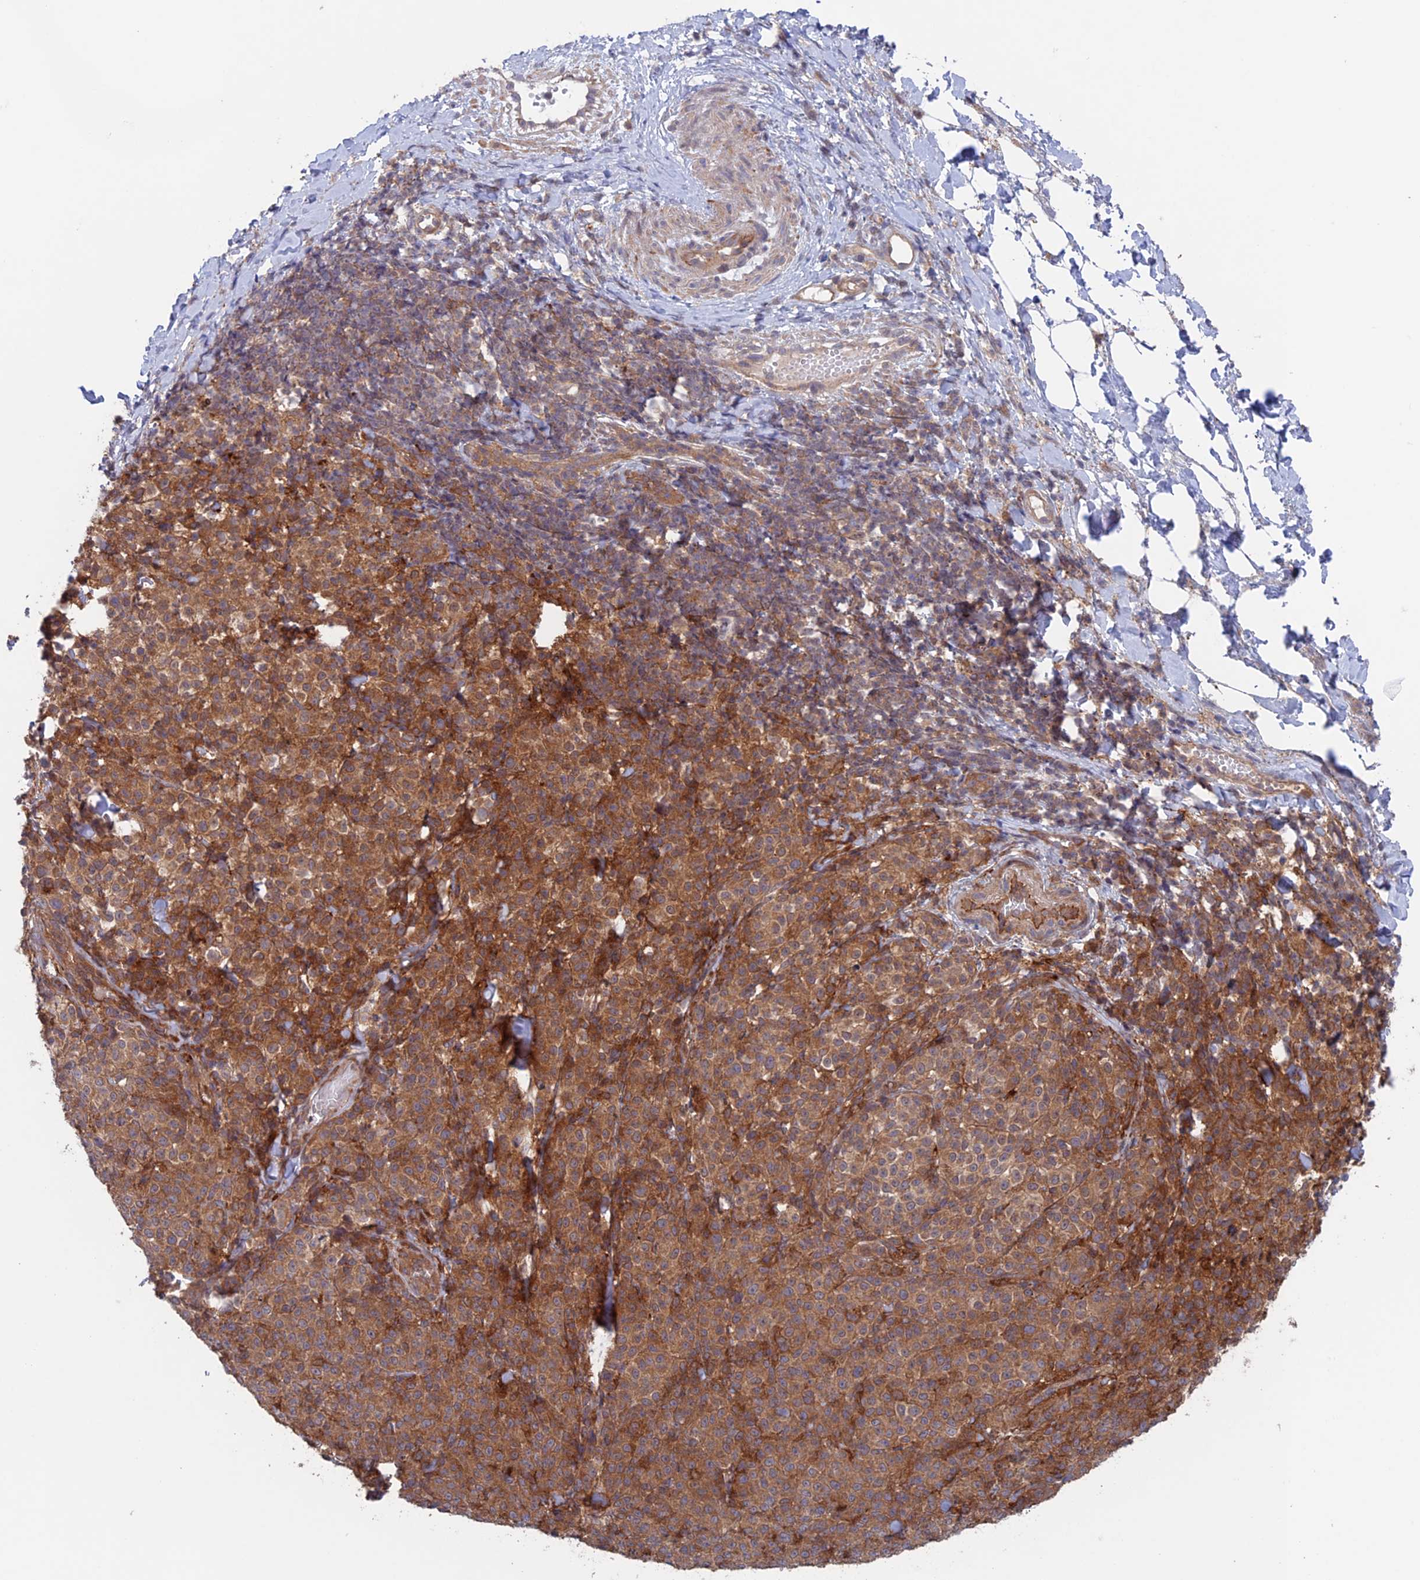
{"staining": {"intensity": "moderate", "quantity": "25%-75%", "location": "cytoplasmic/membranous"}, "tissue": "melanoma", "cell_type": "Tumor cells", "image_type": "cancer", "snomed": [{"axis": "morphology", "description": "Normal tissue, NOS"}, {"axis": "morphology", "description": "Malignant melanoma, NOS"}, {"axis": "topography", "description": "Skin"}], "caption": "This histopathology image displays IHC staining of human melanoma, with medium moderate cytoplasmic/membranous positivity in about 25%-75% of tumor cells.", "gene": "NUDT16L1", "patient": {"sex": "female", "age": 34}}